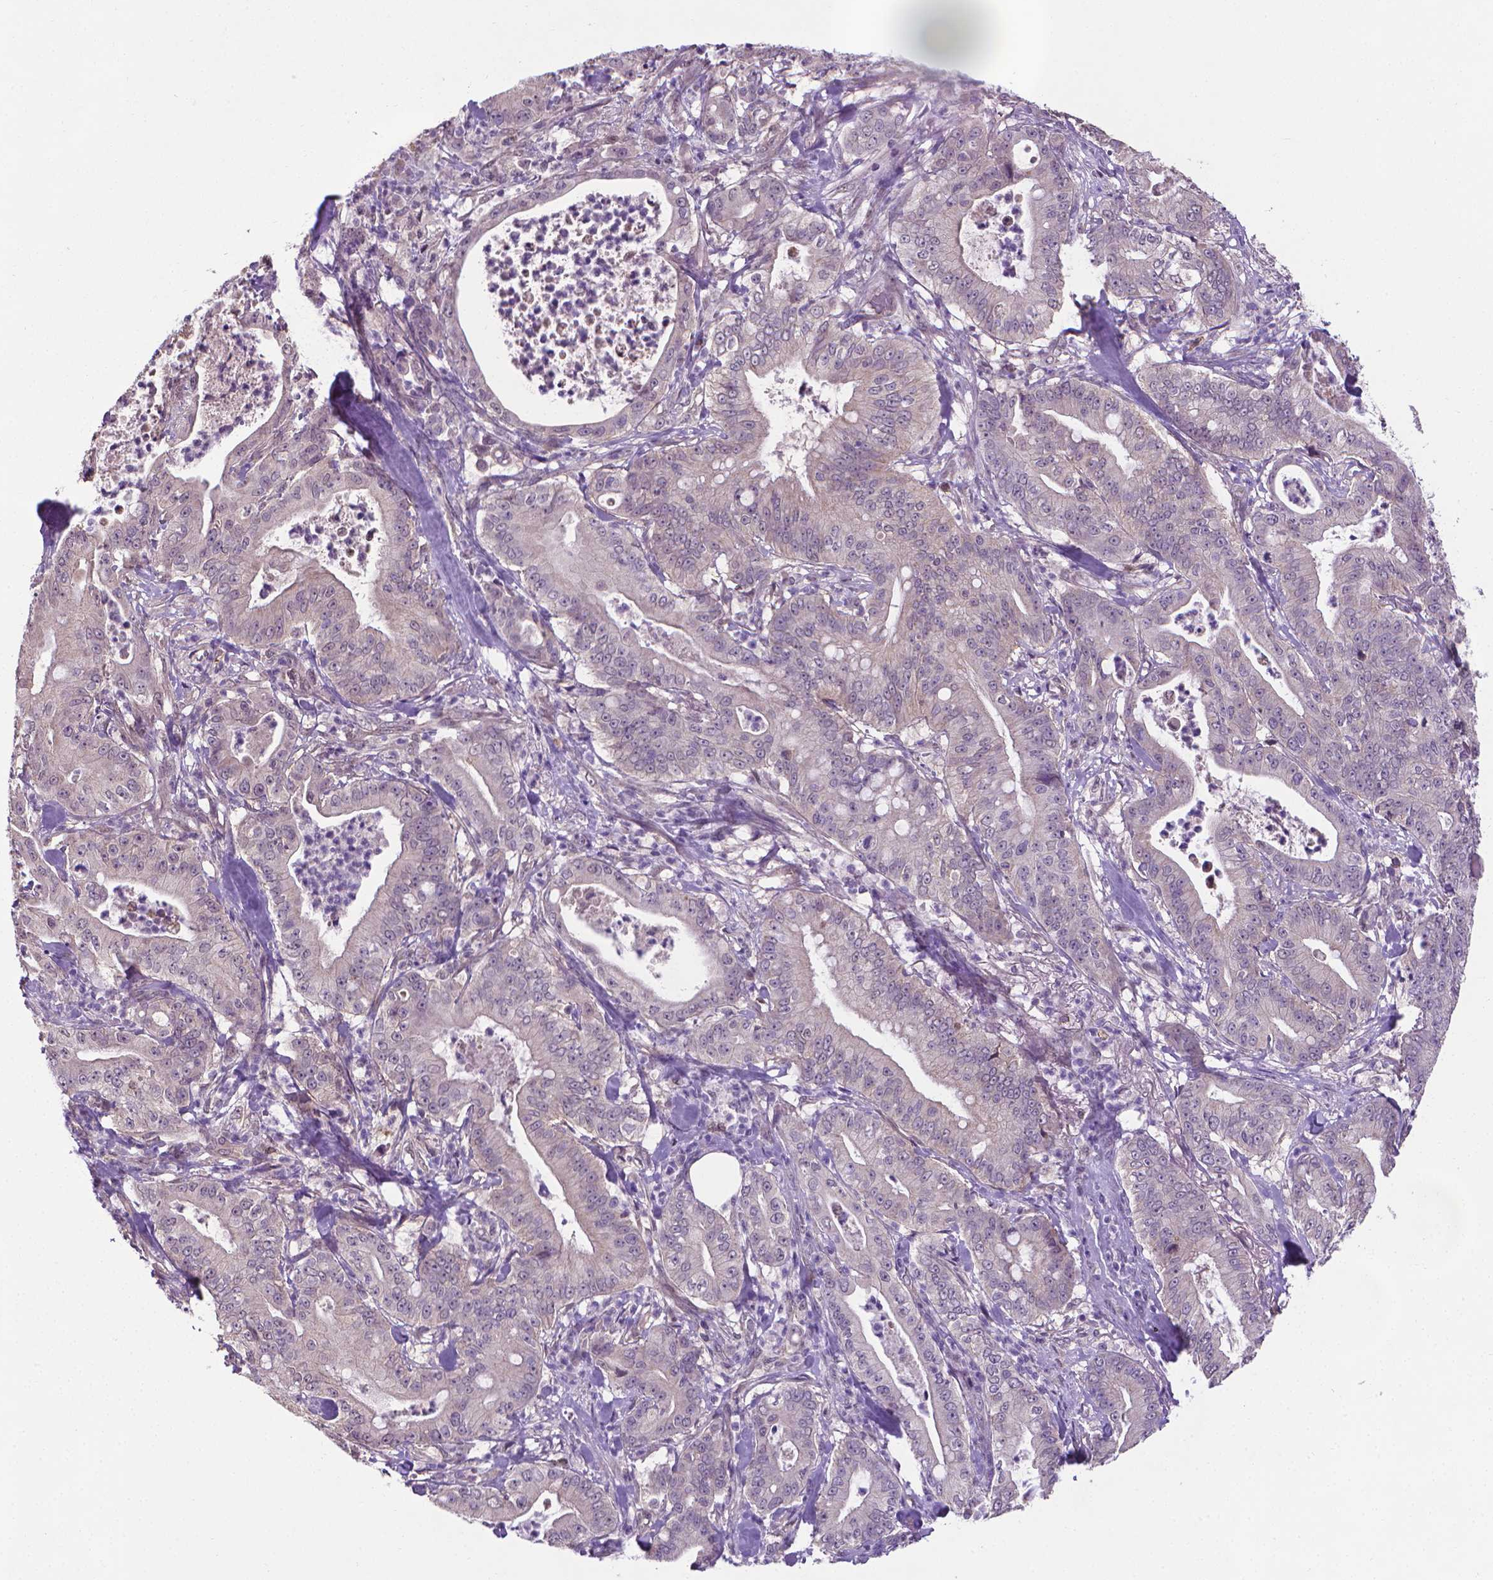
{"staining": {"intensity": "negative", "quantity": "none", "location": "none"}, "tissue": "pancreatic cancer", "cell_type": "Tumor cells", "image_type": "cancer", "snomed": [{"axis": "morphology", "description": "Adenocarcinoma, NOS"}, {"axis": "topography", "description": "Pancreas"}], "caption": "Human pancreatic cancer (adenocarcinoma) stained for a protein using IHC demonstrates no expression in tumor cells.", "gene": "GPR63", "patient": {"sex": "male", "age": 71}}